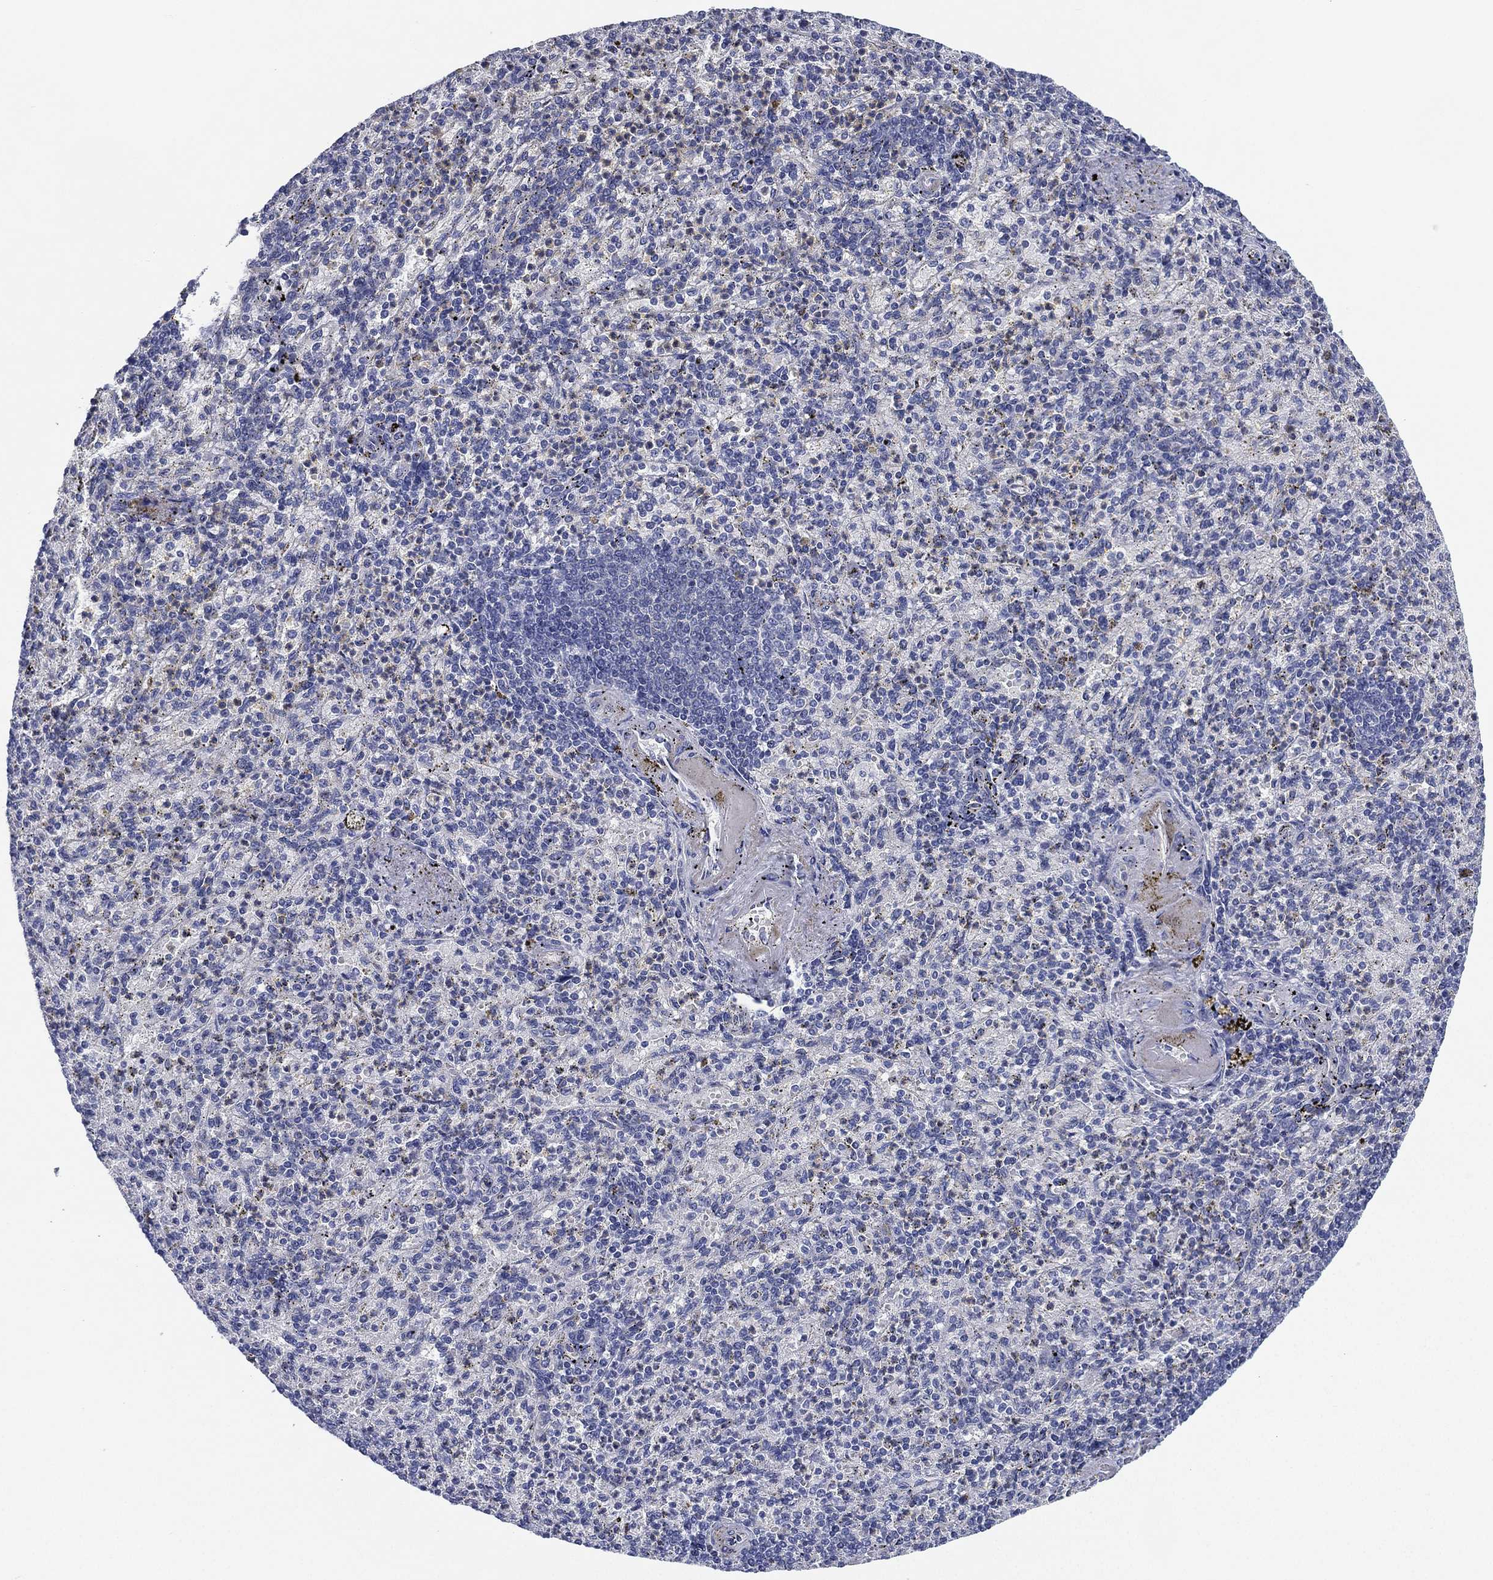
{"staining": {"intensity": "negative", "quantity": "none", "location": "none"}, "tissue": "spleen", "cell_type": "Cells in red pulp", "image_type": "normal", "snomed": [{"axis": "morphology", "description": "Normal tissue, NOS"}, {"axis": "topography", "description": "Spleen"}], "caption": "A histopathology image of spleen stained for a protein exhibits no brown staining in cells in red pulp.", "gene": "CCDC70", "patient": {"sex": "female", "age": 74}}